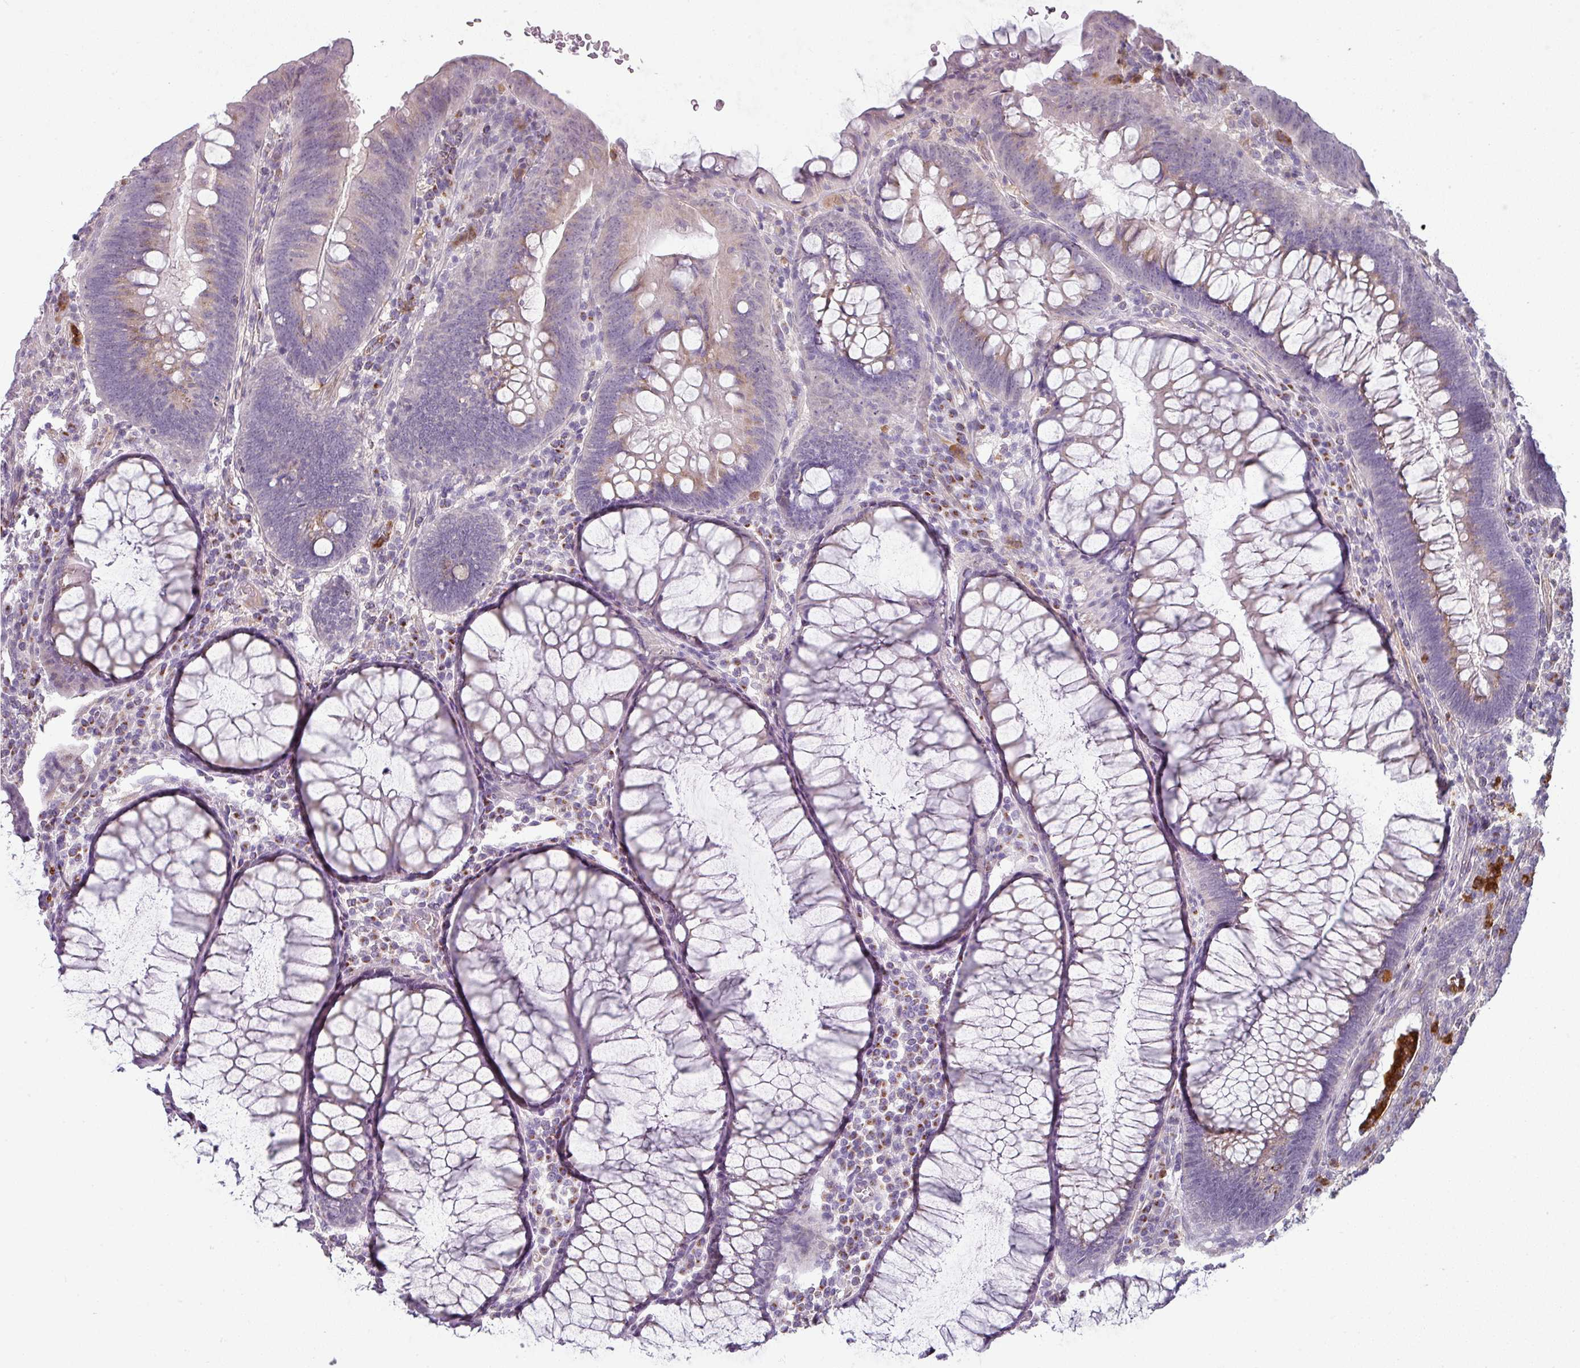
{"staining": {"intensity": "negative", "quantity": "25%-75%", "location": "cytoplasmic/membranous"}, "tissue": "colorectal cancer", "cell_type": "Tumor cells", "image_type": "cancer", "snomed": [{"axis": "morphology", "description": "Adenocarcinoma, NOS"}, {"axis": "topography", "description": "Rectum"}], "caption": "There is no significant positivity in tumor cells of colorectal cancer (adenocarcinoma).", "gene": "MAGEC3", "patient": {"sex": "female", "age": 75}}